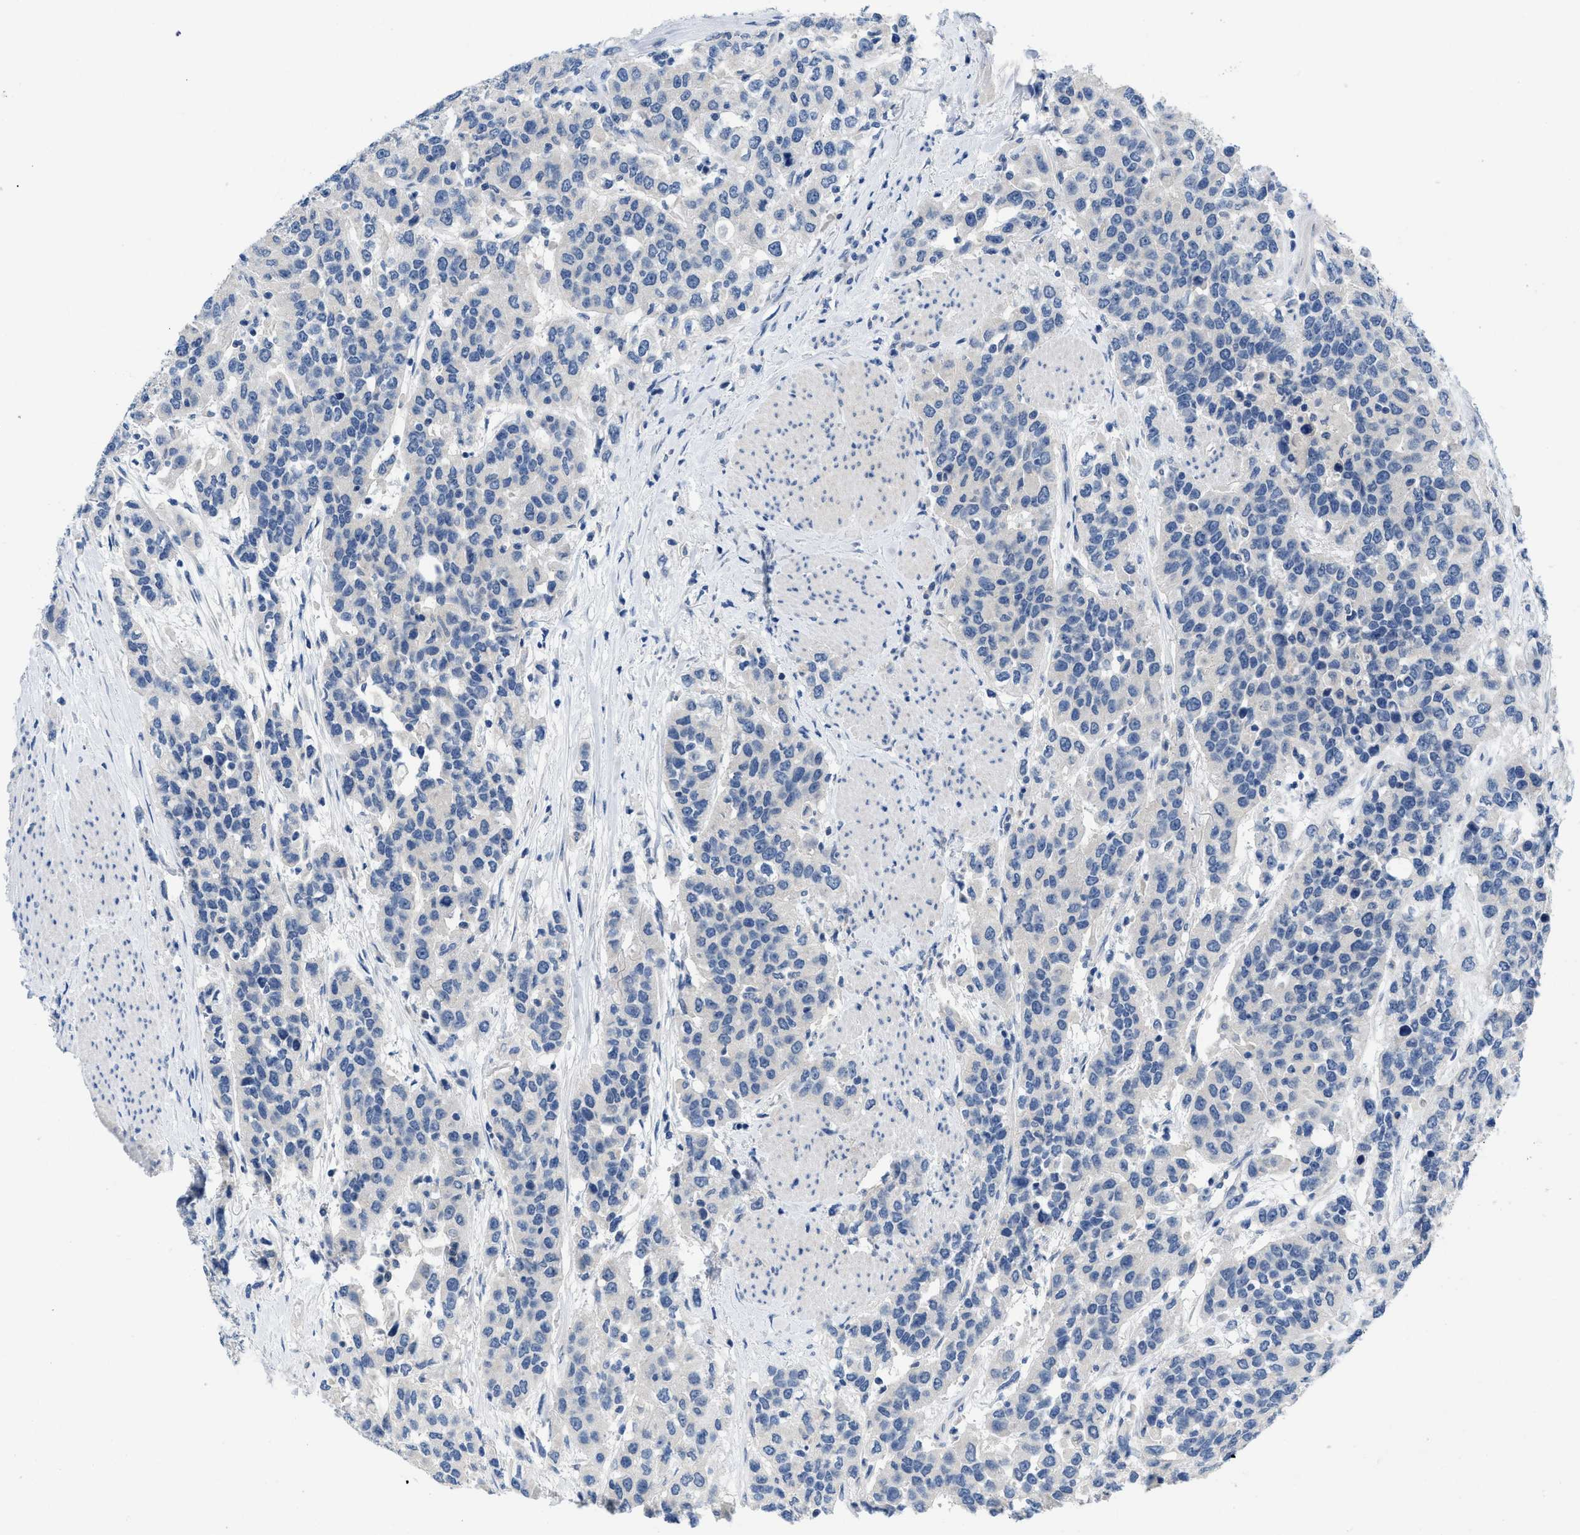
{"staining": {"intensity": "negative", "quantity": "none", "location": "none"}, "tissue": "urothelial cancer", "cell_type": "Tumor cells", "image_type": "cancer", "snomed": [{"axis": "morphology", "description": "Urothelial carcinoma, High grade"}, {"axis": "topography", "description": "Urinary bladder"}], "caption": "An image of human urothelial cancer is negative for staining in tumor cells.", "gene": "PYY", "patient": {"sex": "female", "age": 80}}